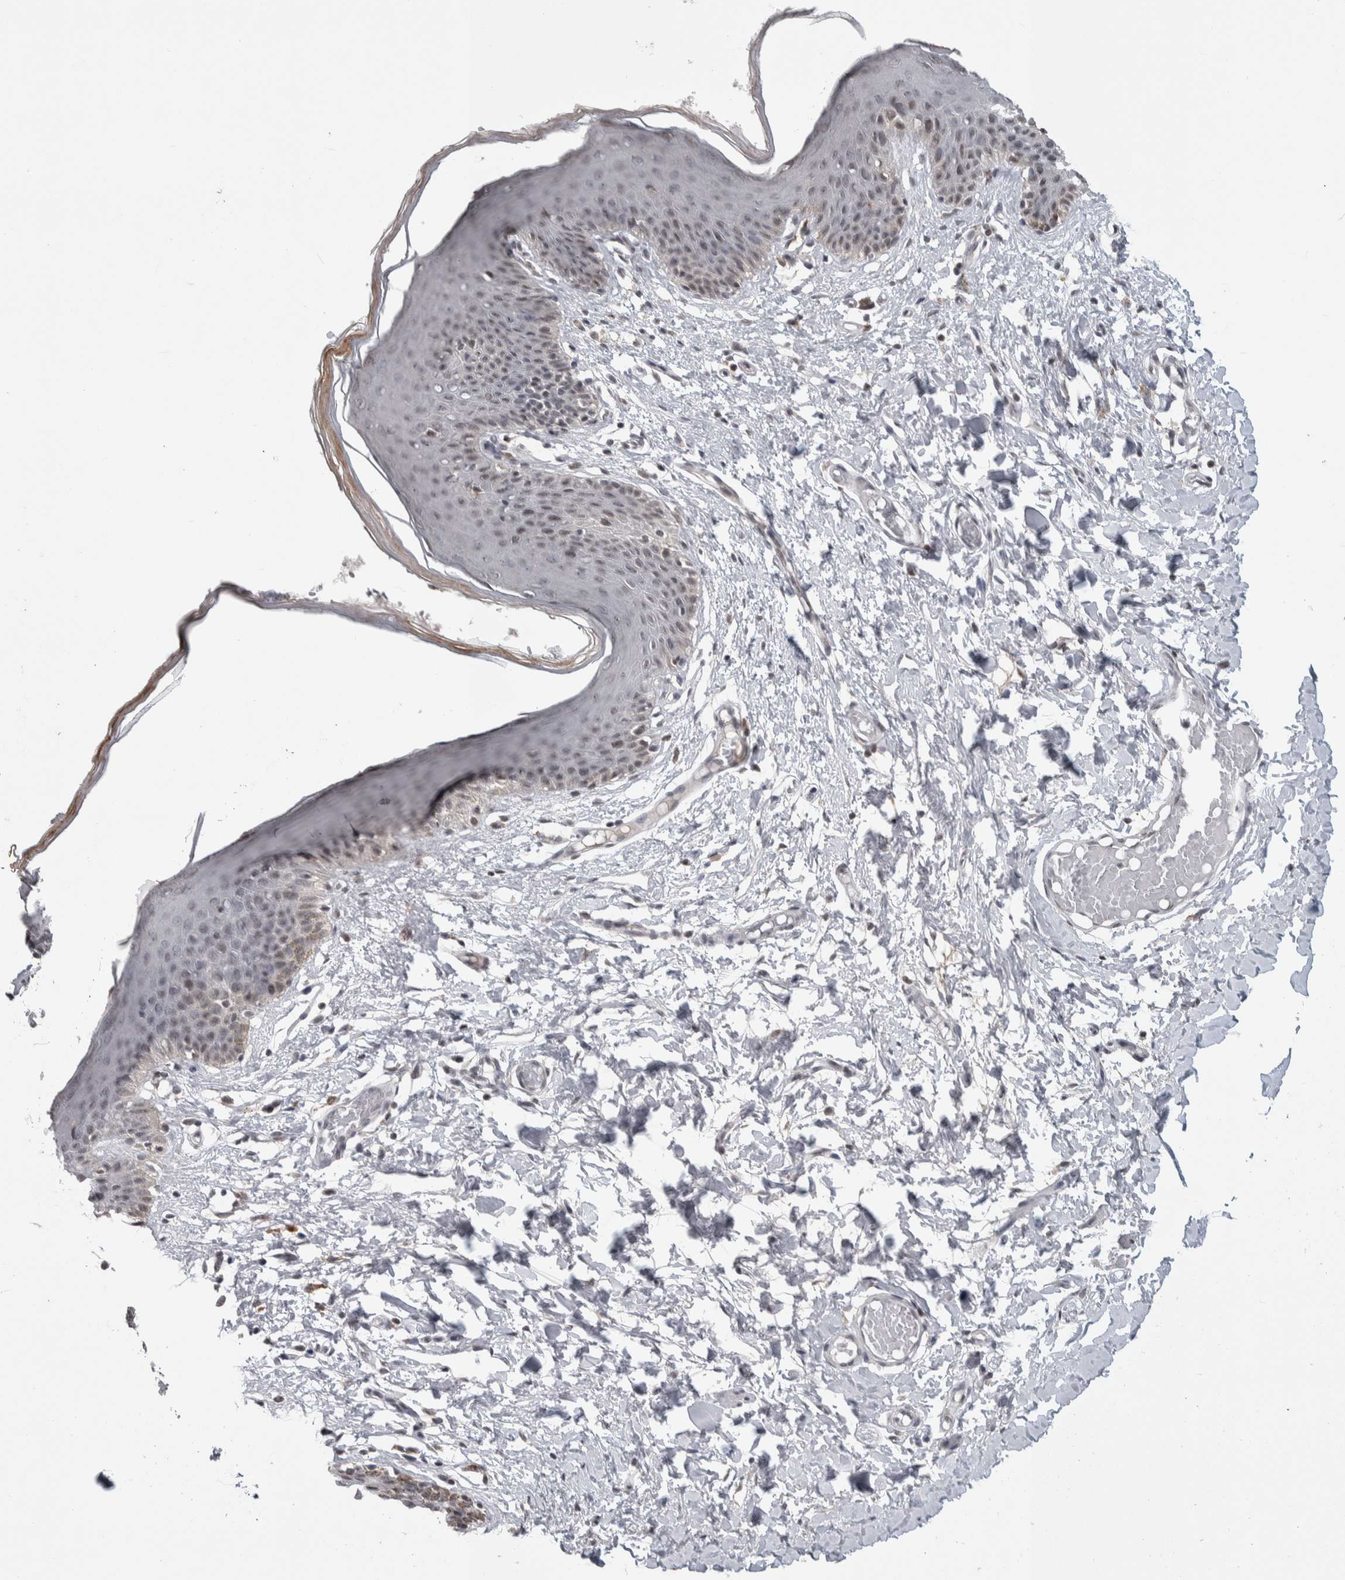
{"staining": {"intensity": "weak", "quantity": "25%-75%", "location": "cytoplasmic/membranous,nuclear"}, "tissue": "skin", "cell_type": "Epidermal cells", "image_type": "normal", "snomed": [{"axis": "morphology", "description": "Normal tissue, NOS"}, {"axis": "topography", "description": "Vulva"}], "caption": "Epidermal cells show low levels of weak cytoplasmic/membranous,nuclear expression in approximately 25%-75% of cells in benign human skin.", "gene": "ZSCAN21", "patient": {"sex": "female", "age": 66}}